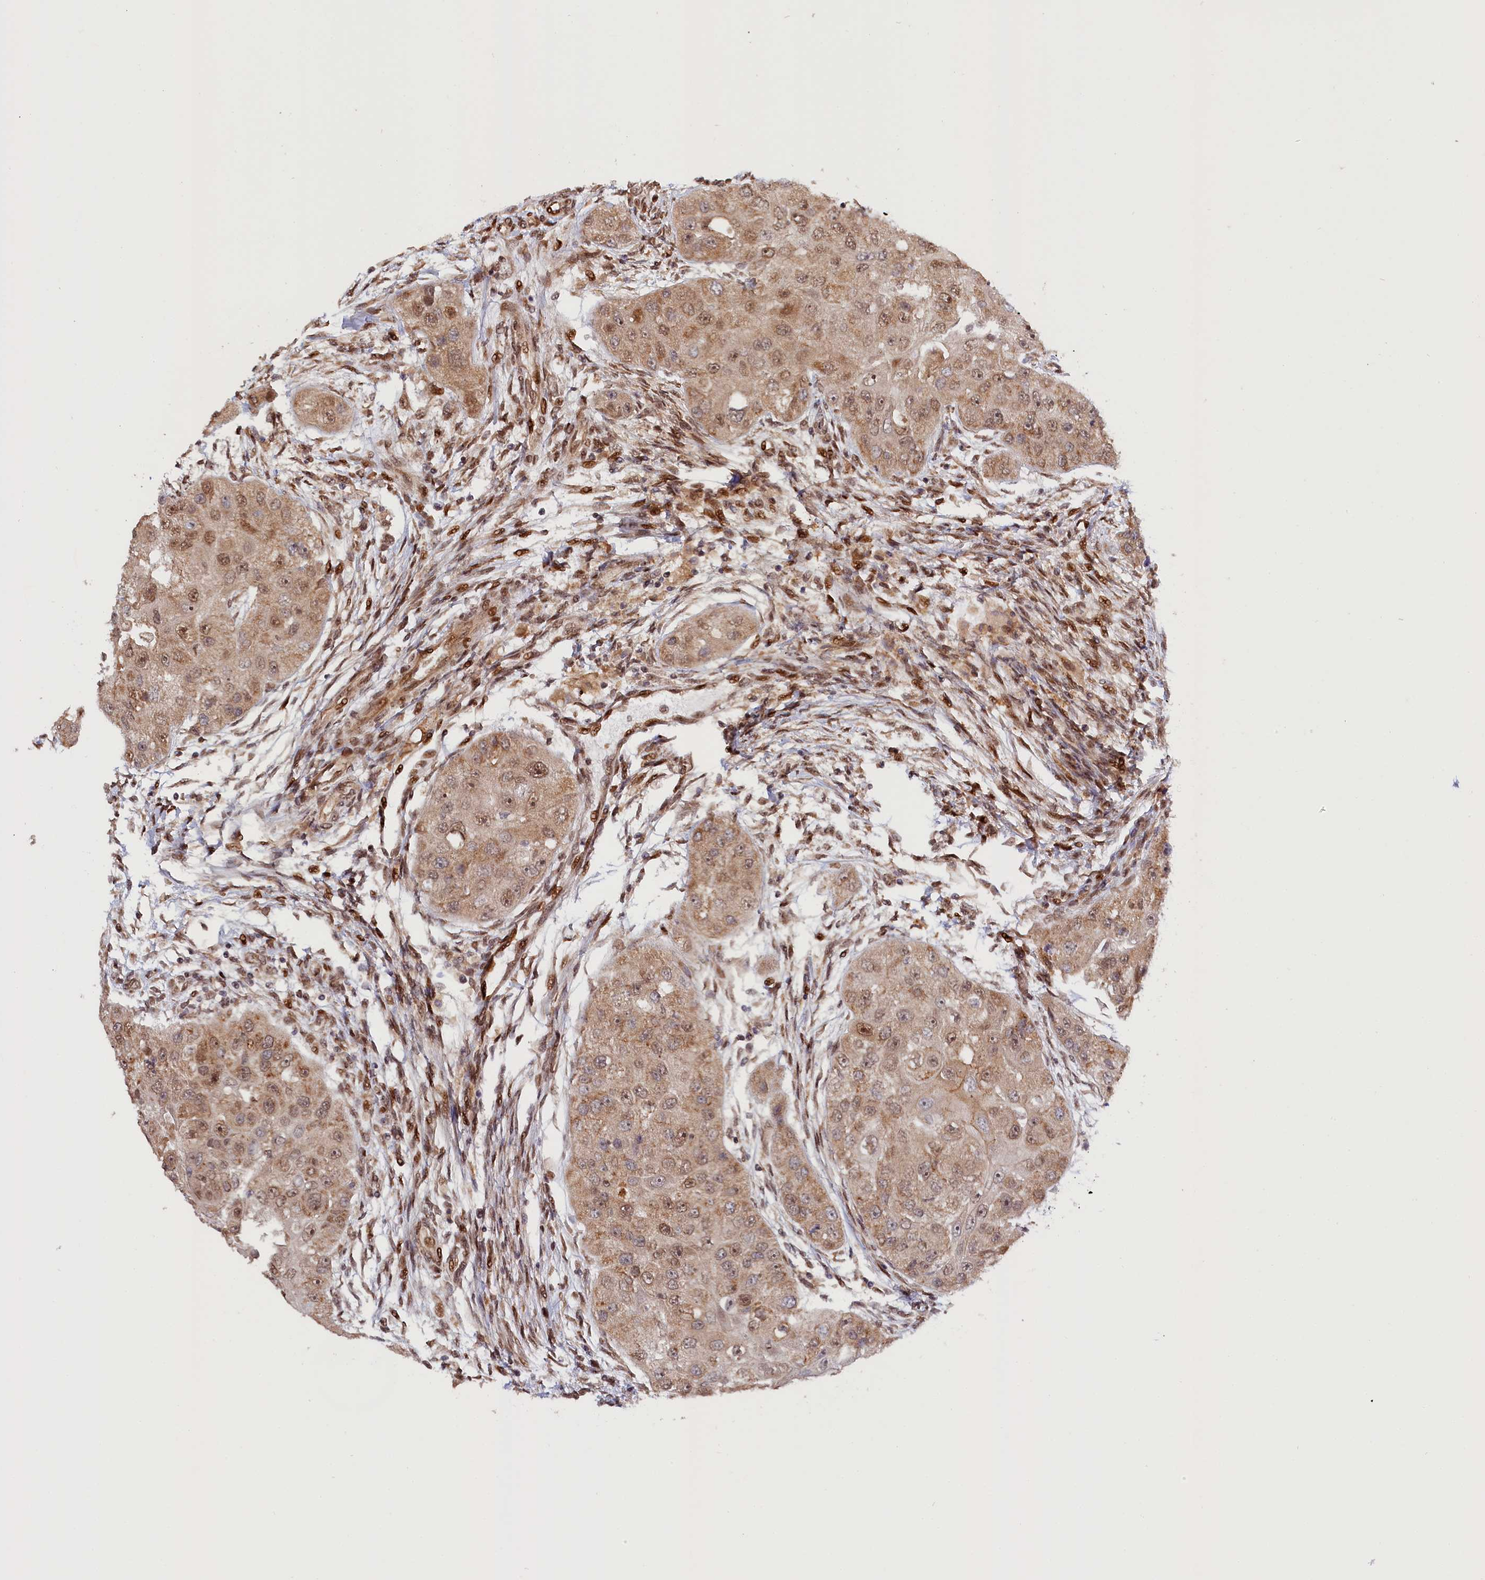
{"staining": {"intensity": "moderate", "quantity": ">75%", "location": "cytoplasmic/membranous,nuclear"}, "tissue": "head and neck cancer", "cell_type": "Tumor cells", "image_type": "cancer", "snomed": [{"axis": "morphology", "description": "Normal tissue, NOS"}, {"axis": "morphology", "description": "Squamous cell carcinoma, NOS"}, {"axis": "topography", "description": "Skeletal muscle"}, {"axis": "topography", "description": "Head-Neck"}], "caption": "Human head and neck cancer stained for a protein (brown) shows moderate cytoplasmic/membranous and nuclear positive positivity in approximately >75% of tumor cells.", "gene": "ANKRD24", "patient": {"sex": "male", "age": 51}}